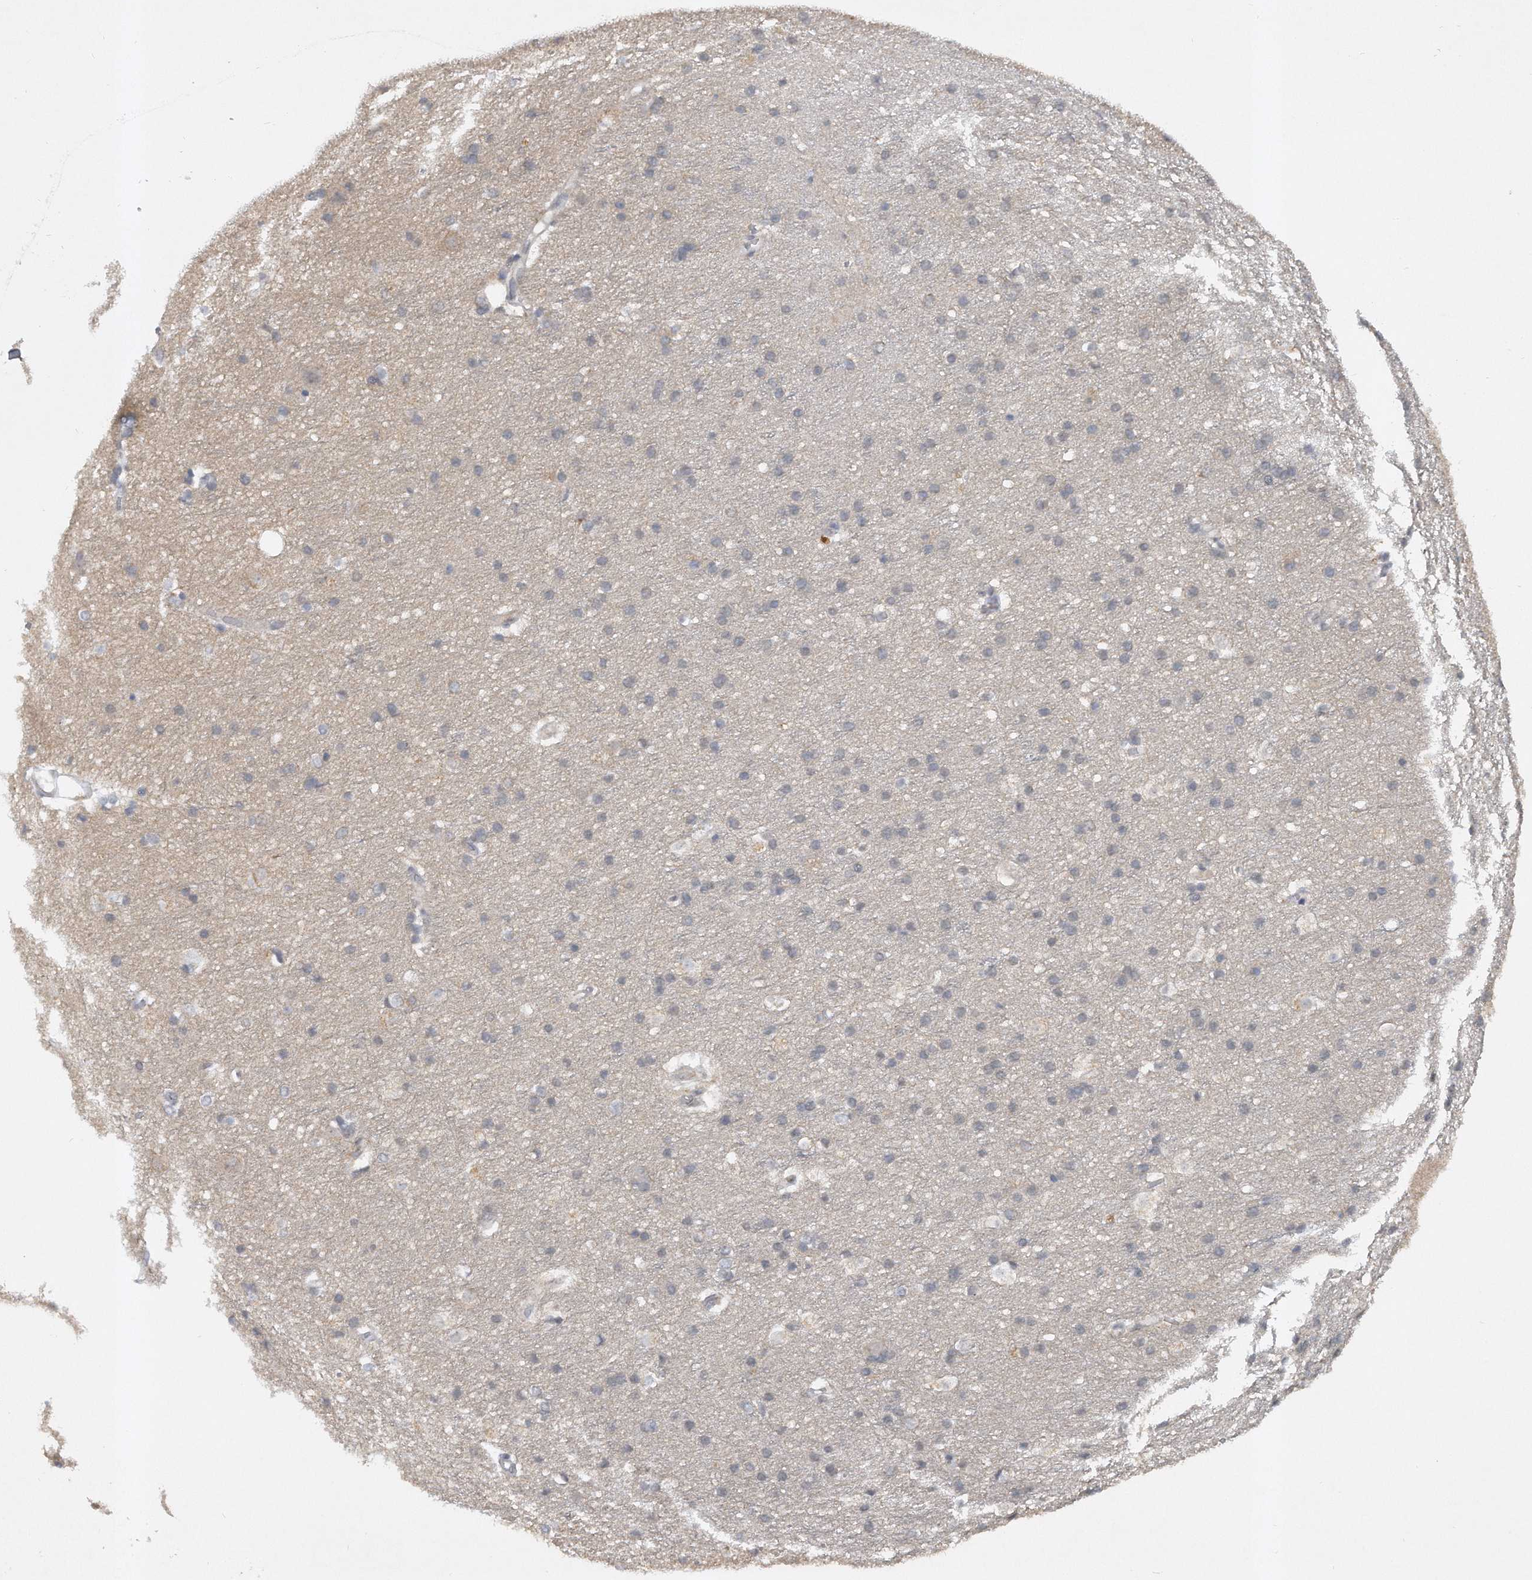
{"staining": {"intensity": "weak", "quantity": ">75%", "location": "cytoplasmic/membranous"}, "tissue": "cerebral cortex", "cell_type": "Endothelial cells", "image_type": "normal", "snomed": [{"axis": "morphology", "description": "Normal tissue, NOS"}, {"axis": "topography", "description": "Cerebral cortex"}], "caption": "A brown stain shows weak cytoplasmic/membranous staining of a protein in endothelial cells of normal human cerebral cortex.", "gene": "PGBD2", "patient": {"sex": "male", "age": 54}}